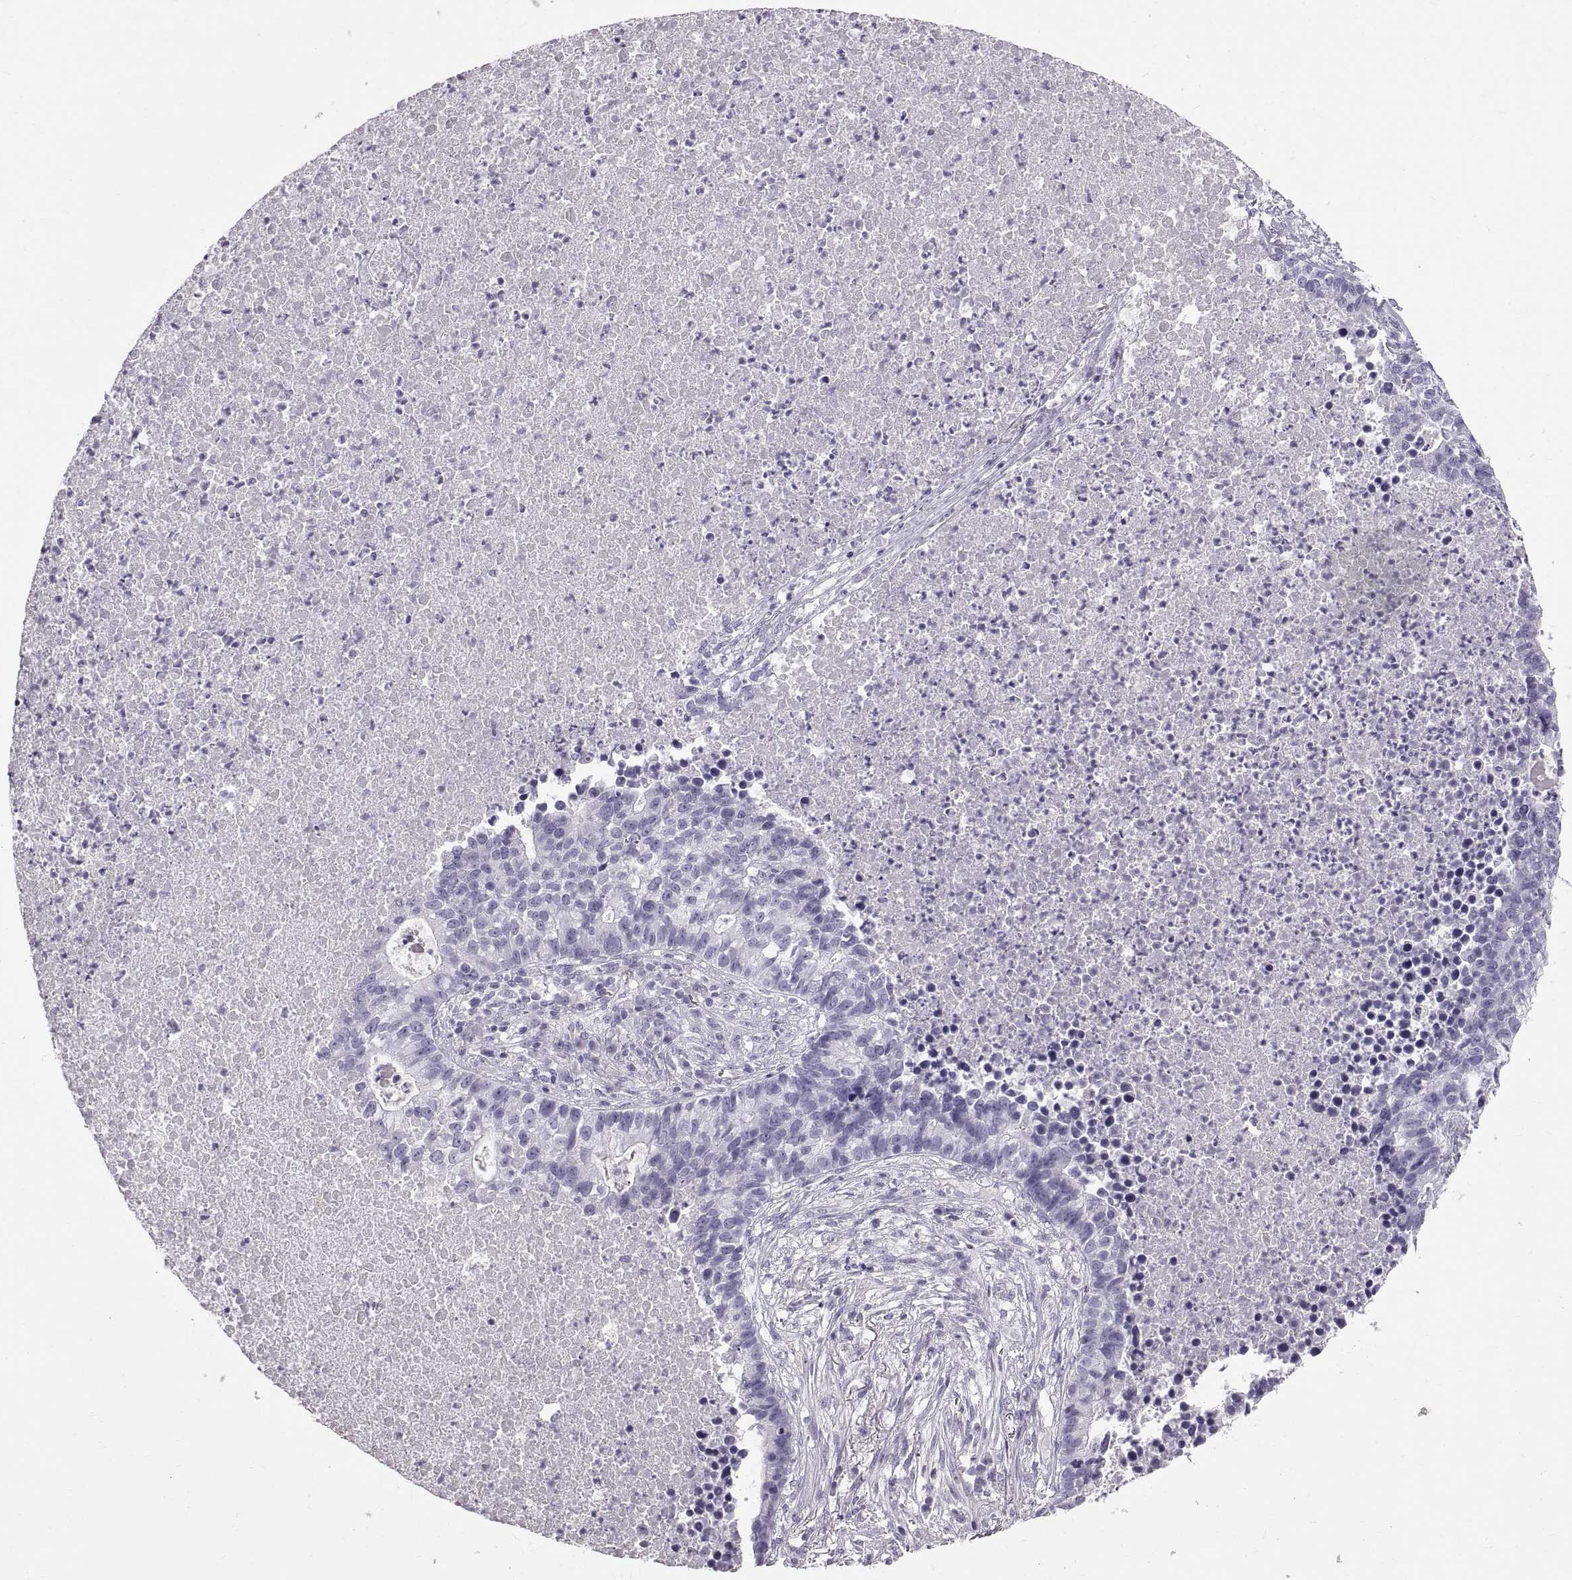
{"staining": {"intensity": "negative", "quantity": "none", "location": "none"}, "tissue": "lung cancer", "cell_type": "Tumor cells", "image_type": "cancer", "snomed": [{"axis": "morphology", "description": "Adenocarcinoma, NOS"}, {"axis": "topography", "description": "Lung"}], "caption": "Micrograph shows no protein staining in tumor cells of lung cancer tissue. The staining was performed using DAB to visualize the protein expression in brown, while the nuclei were stained in blue with hematoxylin (Magnification: 20x).", "gene": "WFDC8", "patient": {"sex": "male", "age": 57}}